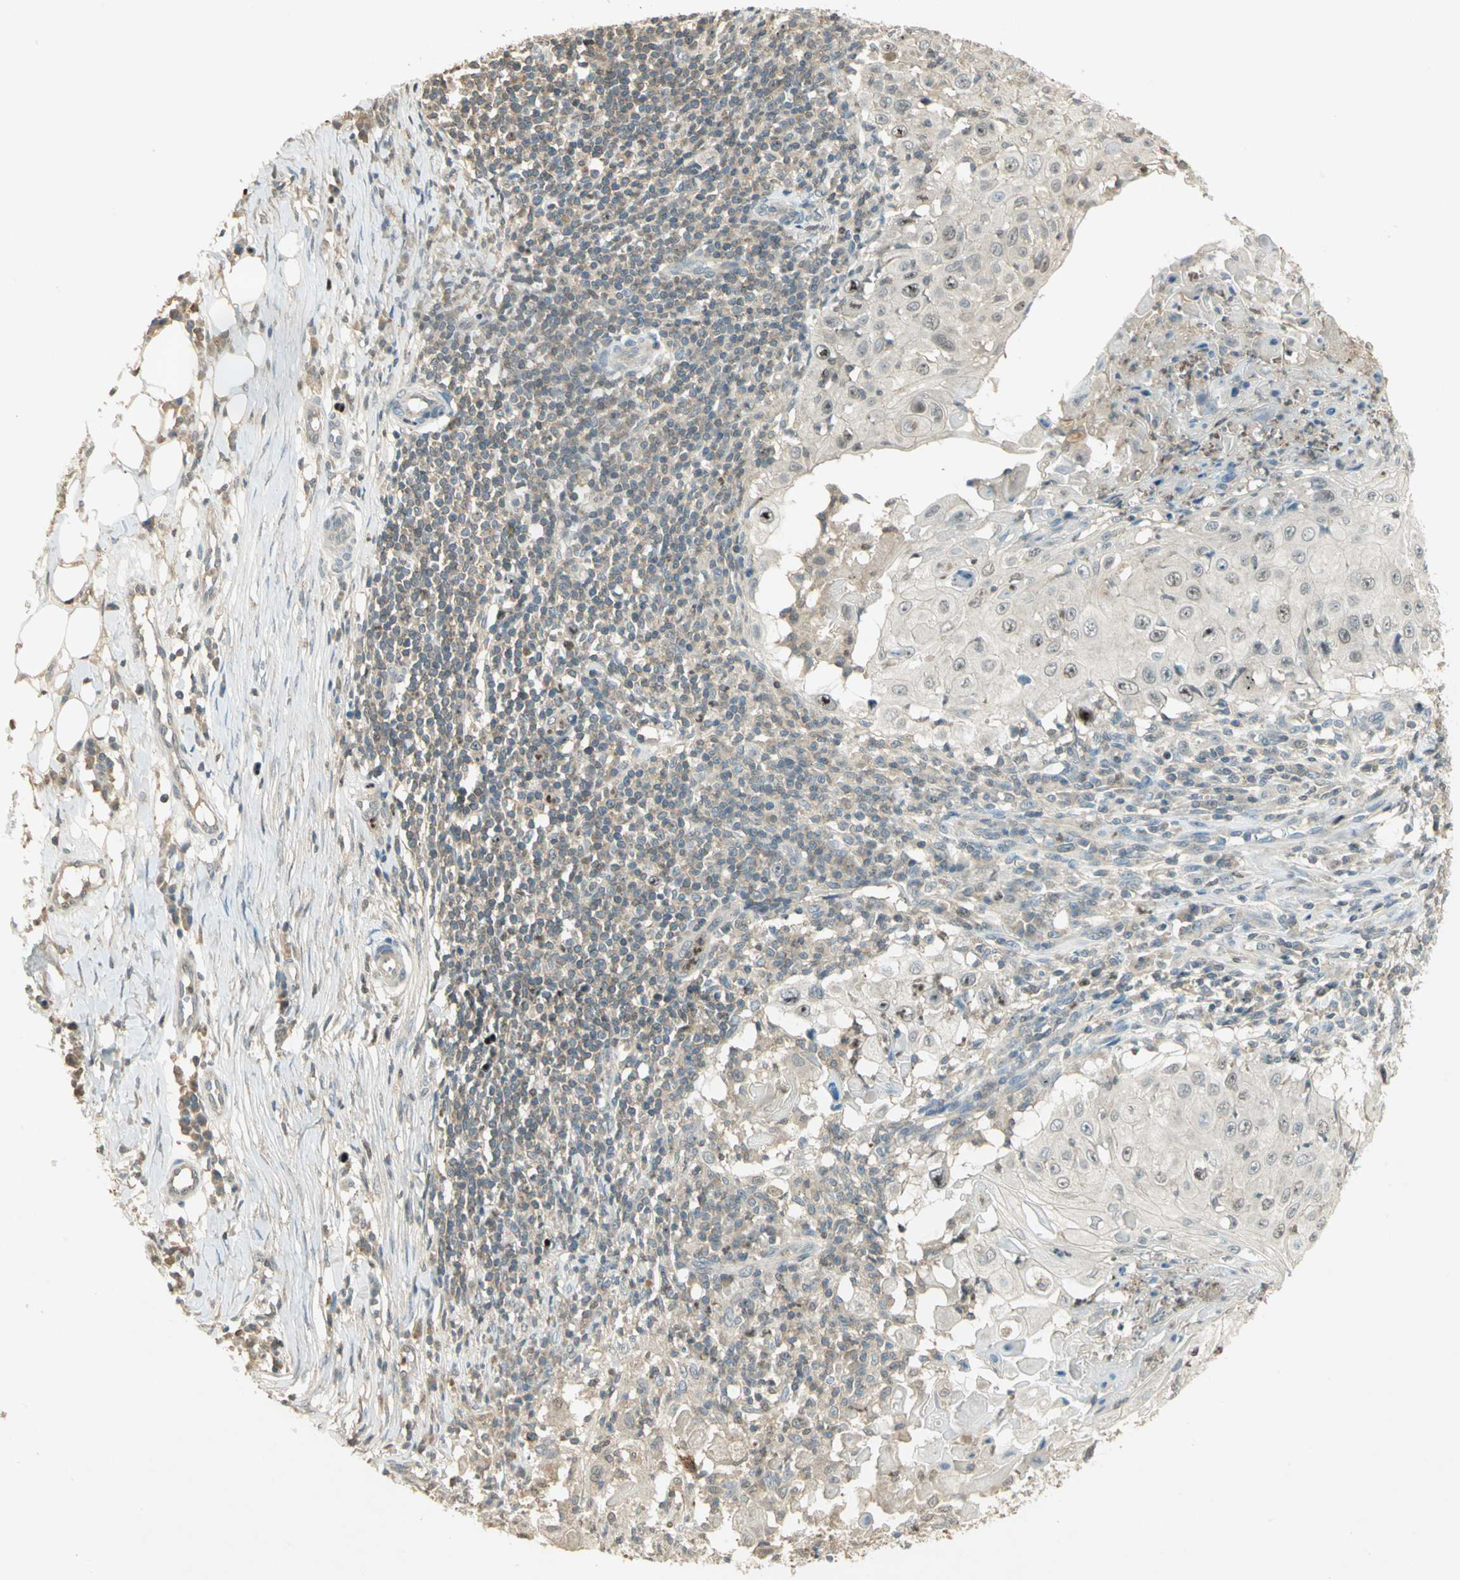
{"staining": {"intensity": "weak", "quantity": "<25%", "location": "nuclear"}, "tissue": "skin cancer", "cell_type": "Tumor cells", "image_type": "cancer", "snomed": [{"axis": "morphology", "description": "Squamous cell carcinoma, NOS"}, {"axis": "topography", "description": "Skin"}], "caption": "DAB (3,3'-diaminobenzidine) immunohistochemical staining of human skin cancer (squamous cell carcinoma) reveals no significant expression in tumor cells.", "gene": "BIRC2", "patient": {"sex": "male", "age": 86}}